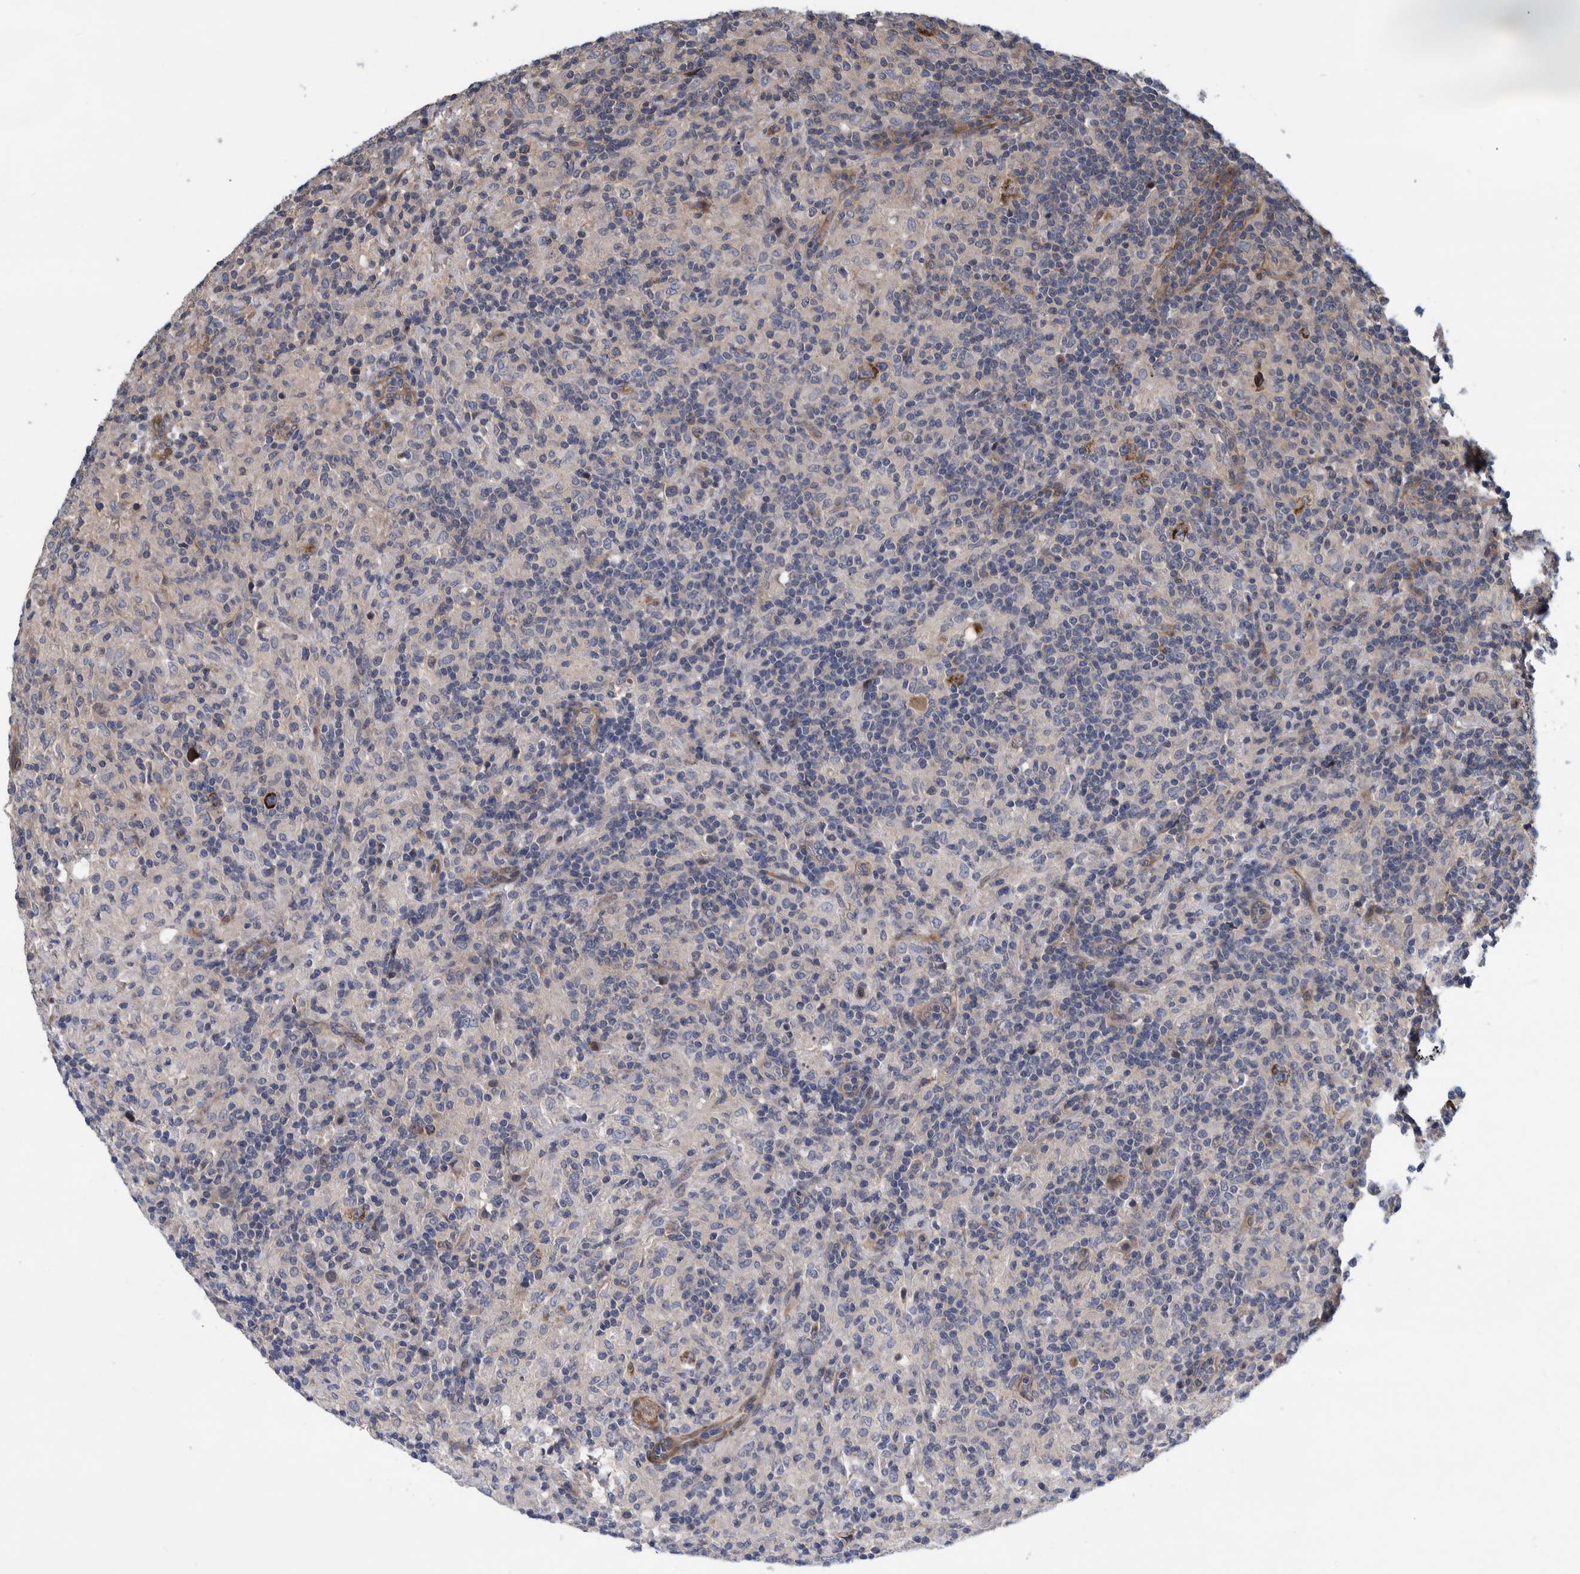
{"staining": {"intensity": "moderate", "quantity": ">75%", "location": "cytoplasmic/membranous"}, "tissue": "lymphoma", "cell_type": "Tumor cells", "image_type": "cancer", "snomed": [{"axis": "morphology", "description": "Hodgkin's disease, NOS"}, {"axis": "topography", "description": "Lymph node"}], "caption": "Protein expression analysis of Hodgkin's disease demonstrates moderate cytoplasmic/membranous staining in approximately >75% of tumor cells. The staining was performed using DAB (3,3'-diaminobenzidine), with brown indicating positive protein expression. Nuclei are stained blue with hematoxylin.", "gene": "GRPEL2", "patient": {"sex": "male", "age": 70}}